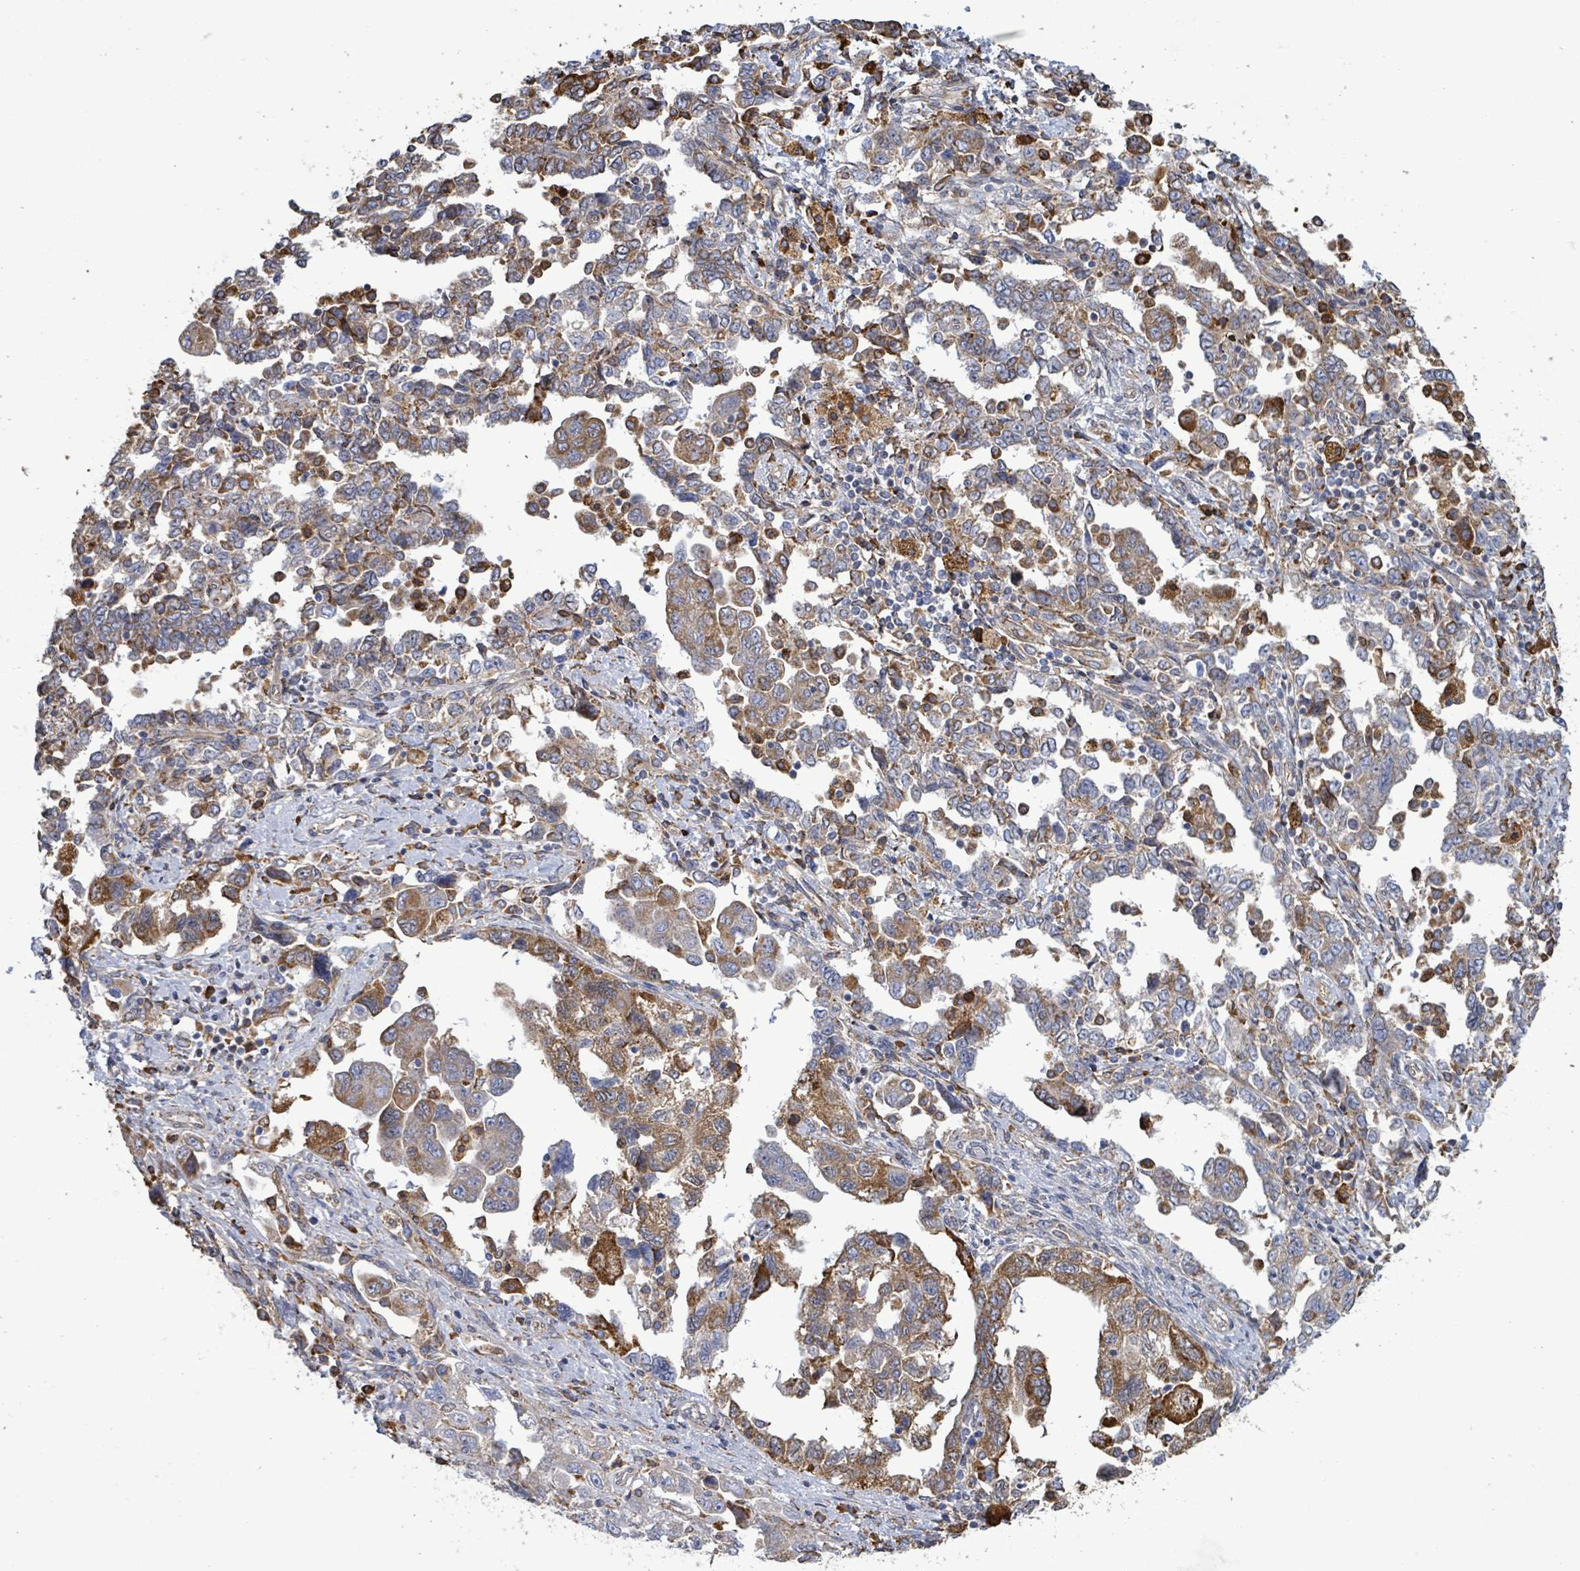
{"staining": {"intensity": "moderate", "quantity": ">75%", "location": "cytoplasmic/membranous"}, "tissue": "ovarian cancer", "cell_type": "Tumor cells", "image_type": "cancer", "snomed": [{"axis": "morphology", "description": "Carcinoma, NOS"}, {"axis": "morphology", "description": "Cystadenocarcinoma, serous, NOS"}, {"axis": "topography", "description": "Ovary"}], "caption": "Immunohistochemistry (IHC) histopathology image of ovarian cancer (carcinoma) stained for a protein (brown), which exhibits medium levels of moderate cytoplasmic/membranous positivity in about >75% of tumor cells.", "gene": "RFPL4A", "patient": {"sex": "female", "age": 69}}